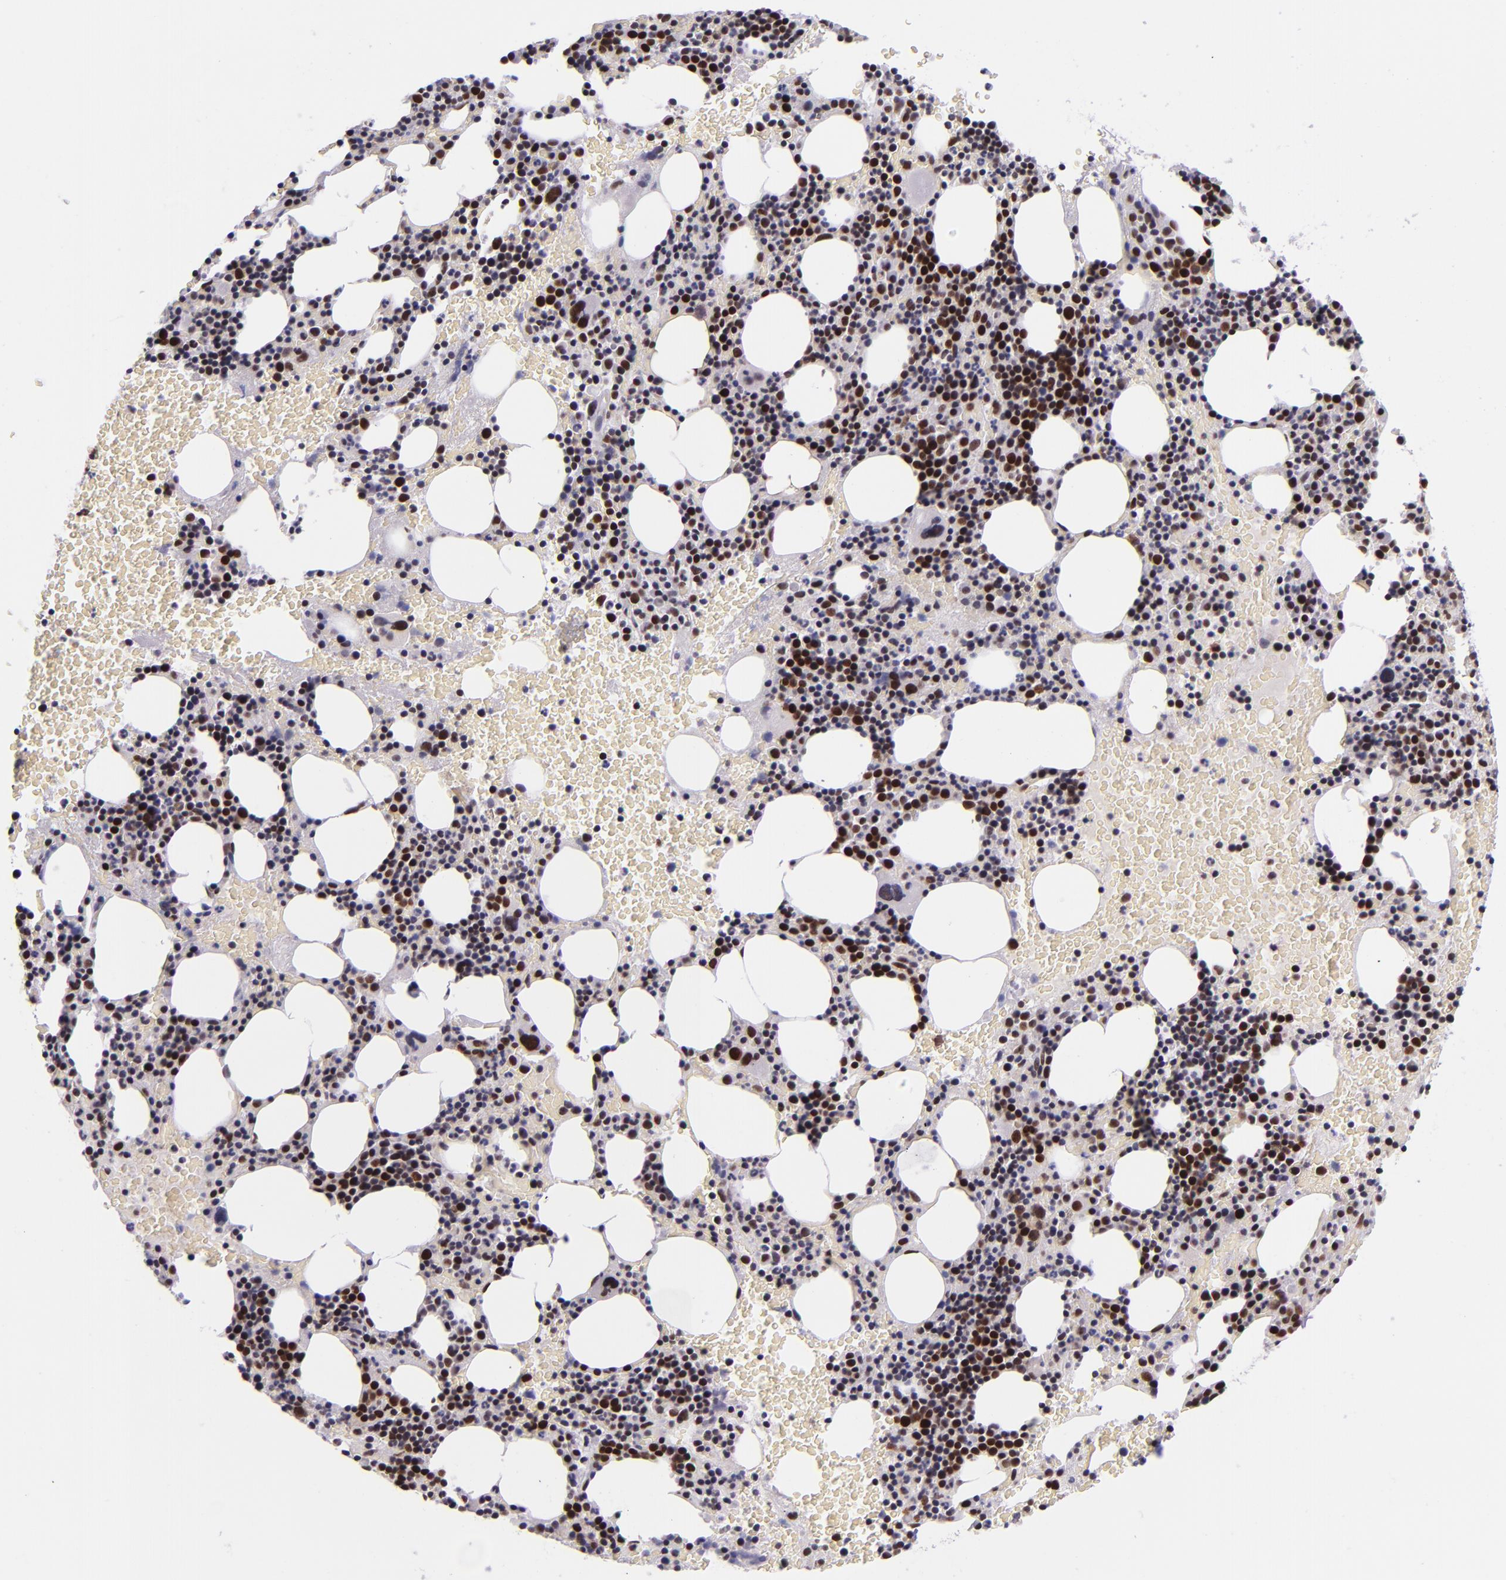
{"staining": {"intensity": "strong", "quantity": ">75%", "location": "nuclear"}, "tissue": "bone marrow", "cell_type": "Hematopoietic cells", "image_type": "normal", "snomed": [{"axis": "morphology", "description": "Normal tissue, NOS"}, {"axis": "topography", "description": "Bone marrow"}], "caption": "Human bone marrow stained with a brown dye demonstrates strong nuclear positive positivity in approximately >75% of hematopoietic cells.", "gene": "GPKOW", "patient": {"sex": "male", "age": 86}}